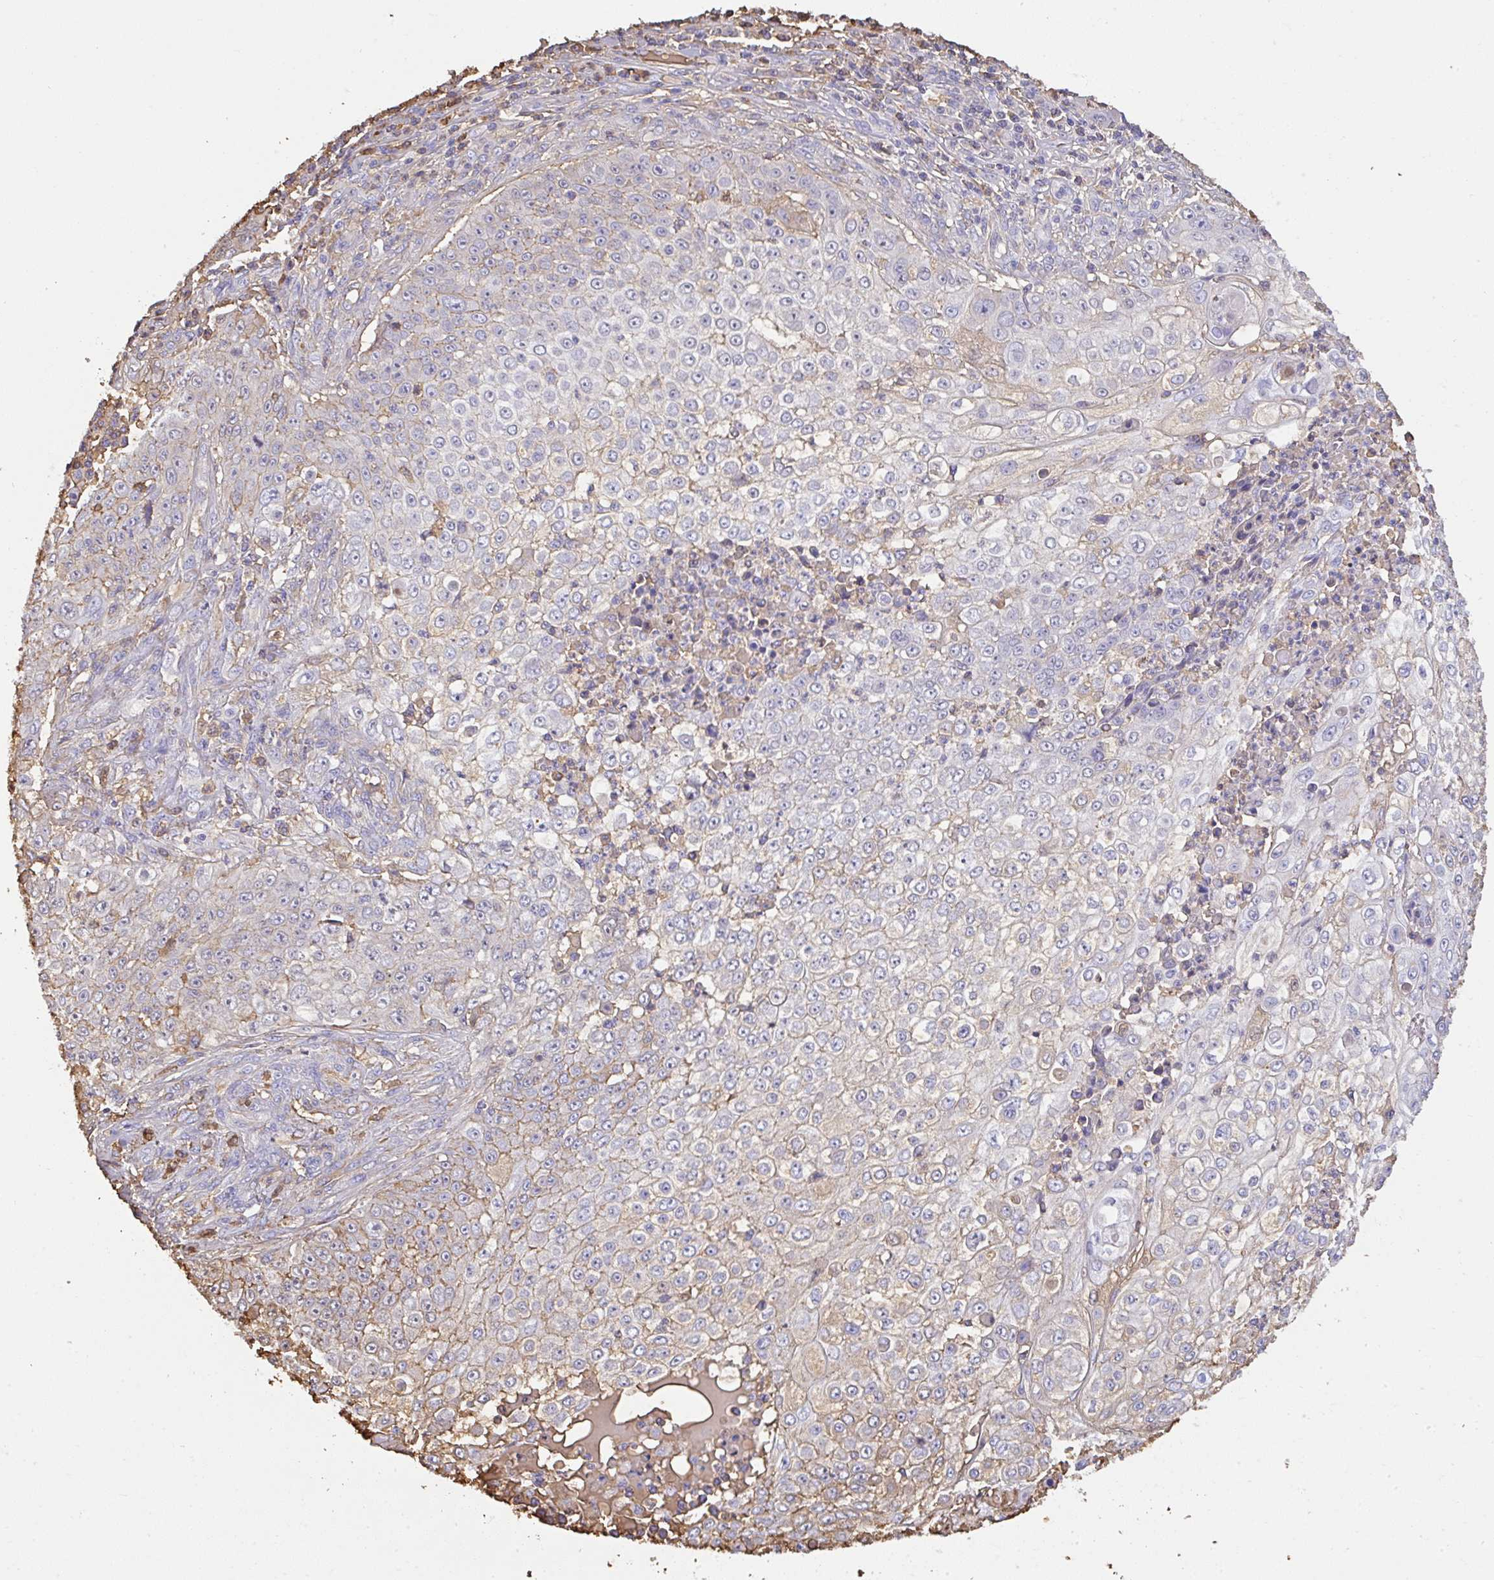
{"staining": {"intensity": "weak", "quantity": "<25%", "location": "cytoplasmic/membranous"}, "tissue": "skin cancer", "cell_type": "Tumor cells", "image_type": "cancer", "snomed": [{"axis": "morphology", "description": "Squamous cell carcinoma, NOS"}, {"axis": "topography", "description": "Skin"}], "caption": "This photomicrograph is of skin cancer (squamous cell carcinoma) stained with immunohistochemistry (IHC) to label a protein in brown with the nuclei are counter-stained blue. There is no positivity in tumor cells.", "gene": "SMYD5", "patient": {"sex": "male", "age": 24}}